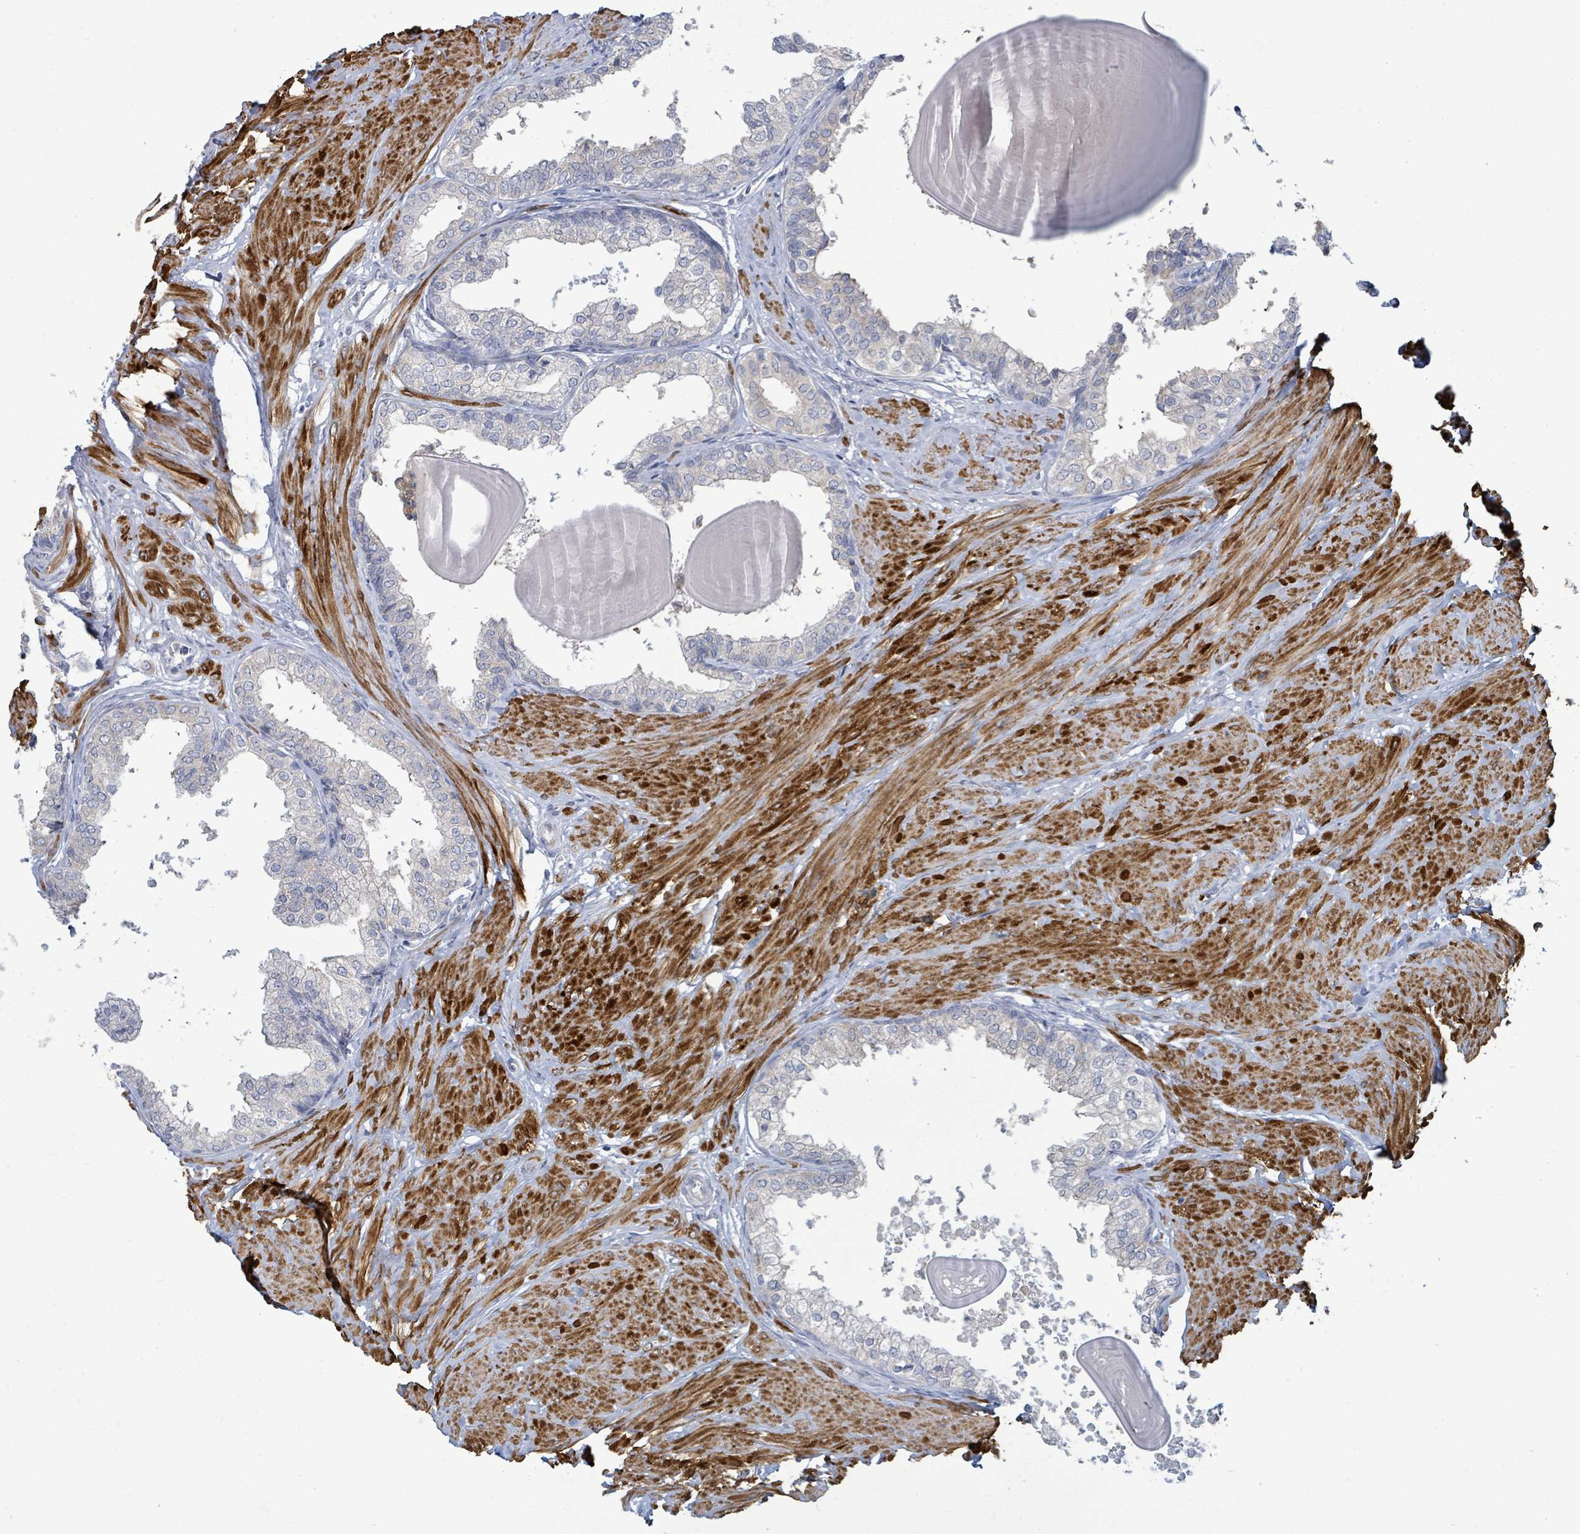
{"staining": {"intensity": "negative", "quantity": "none", "location": "none"}, "tissue": "prostate", "cell_type": "Glandular cells", "image_type": "normal", "snomed": [{"axis": "morphology", "description": "Normal tissue, NOS"}, {"axis": "topography", "description": "Prostate"}], "caption": "Glandular cells show no significant staining in normal prostate. (DAB (3,3'-diaminobenzidine) immunohistochemistry (IHC), high magnification).", "gene": "SIRPB1", "patient": {"sex": "male", "age": 48}}